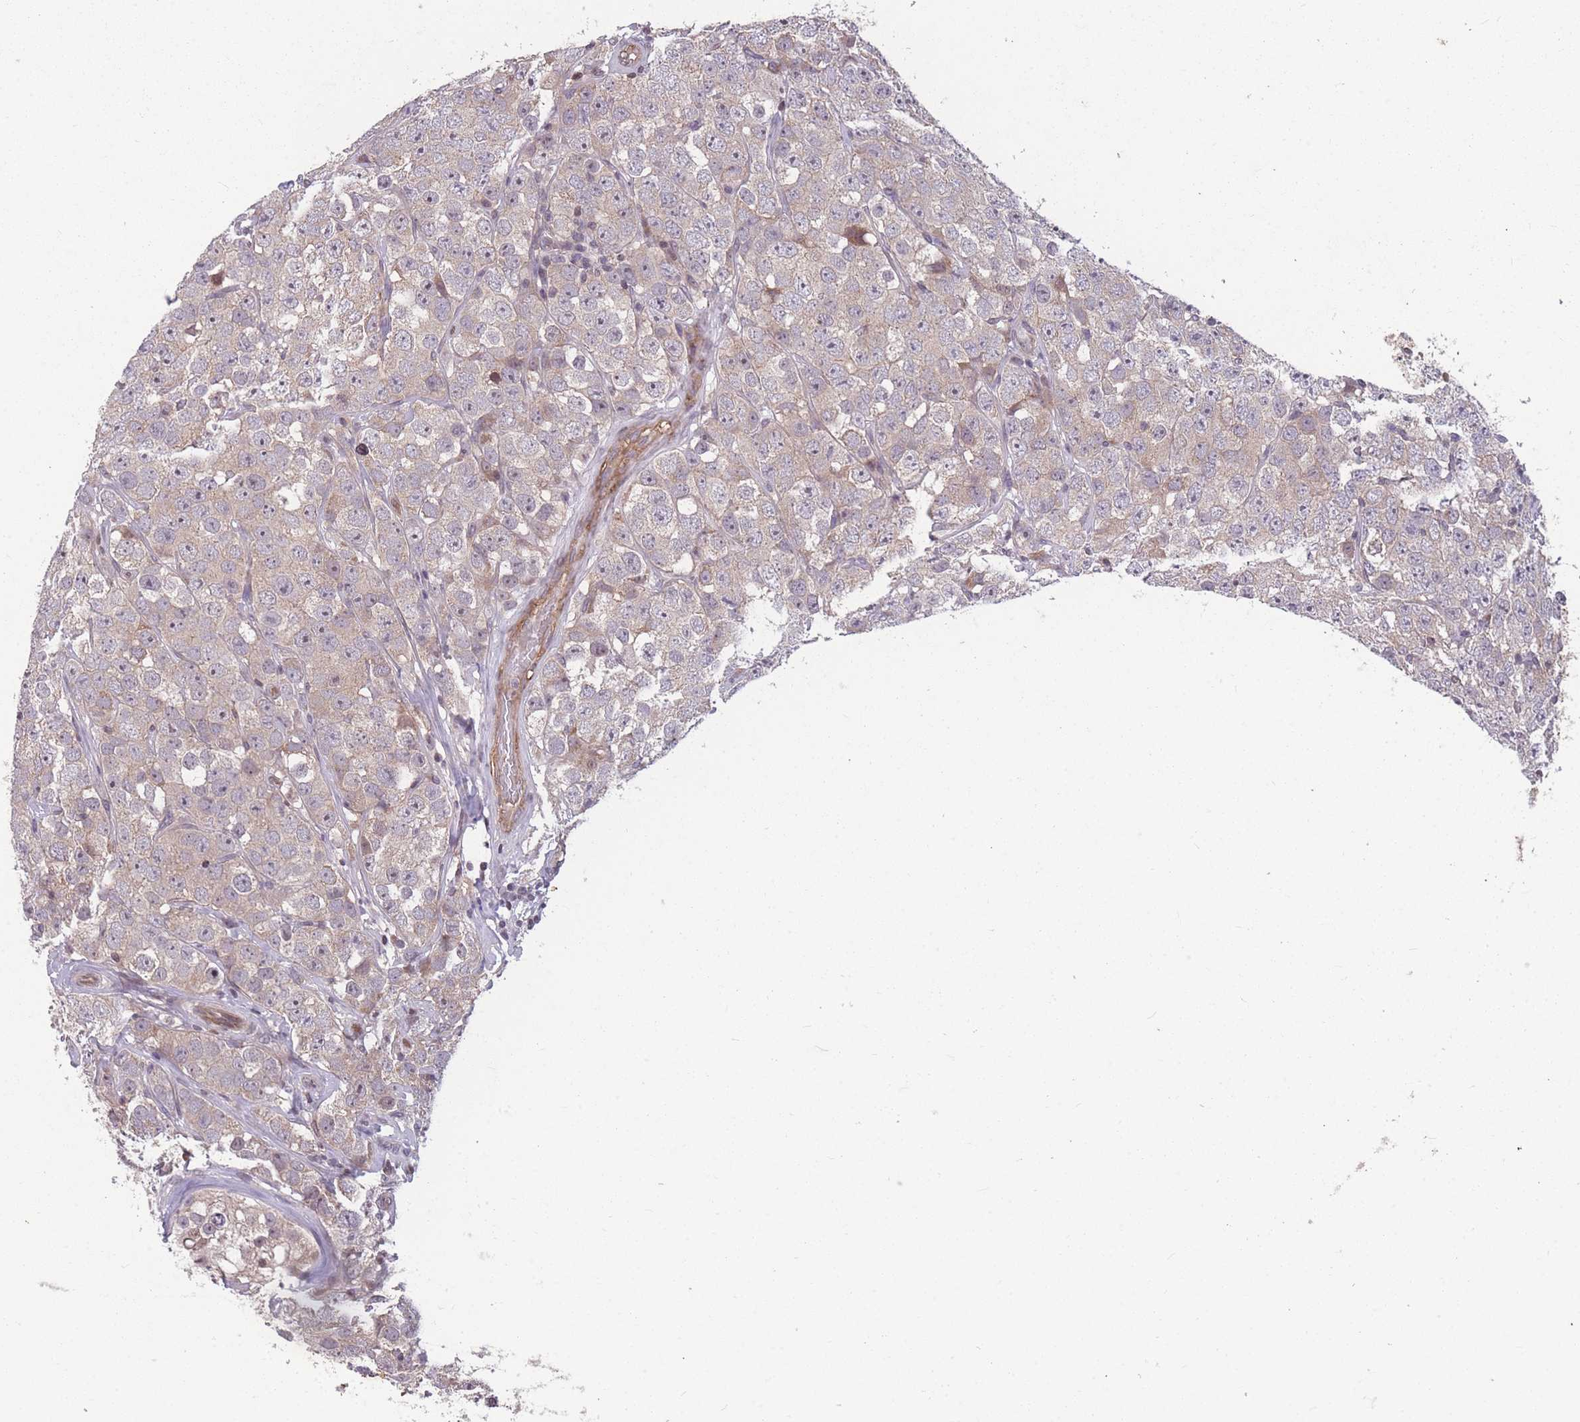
{"staining": {"intensity": "weak", "quantity": ">75%", "location": "cytoplasmic/membranous"}, "tissue": "testis cancer", "cell_type": "Tumor cells", "image_type": "cancer", "snomed": [{"axis": "morphology", "description": "Seminoma, NOS"}, {"axis": "topography", "description": "Testis"}], "caption": "Immunohistochemical staining of human testis cancer (seminoma) shows low levels of weak cytoplasmic/membranous positivity in about >75% of tumor cells.", "gene": "GGT5", "patient": {"sex": "male", "age": 28}}